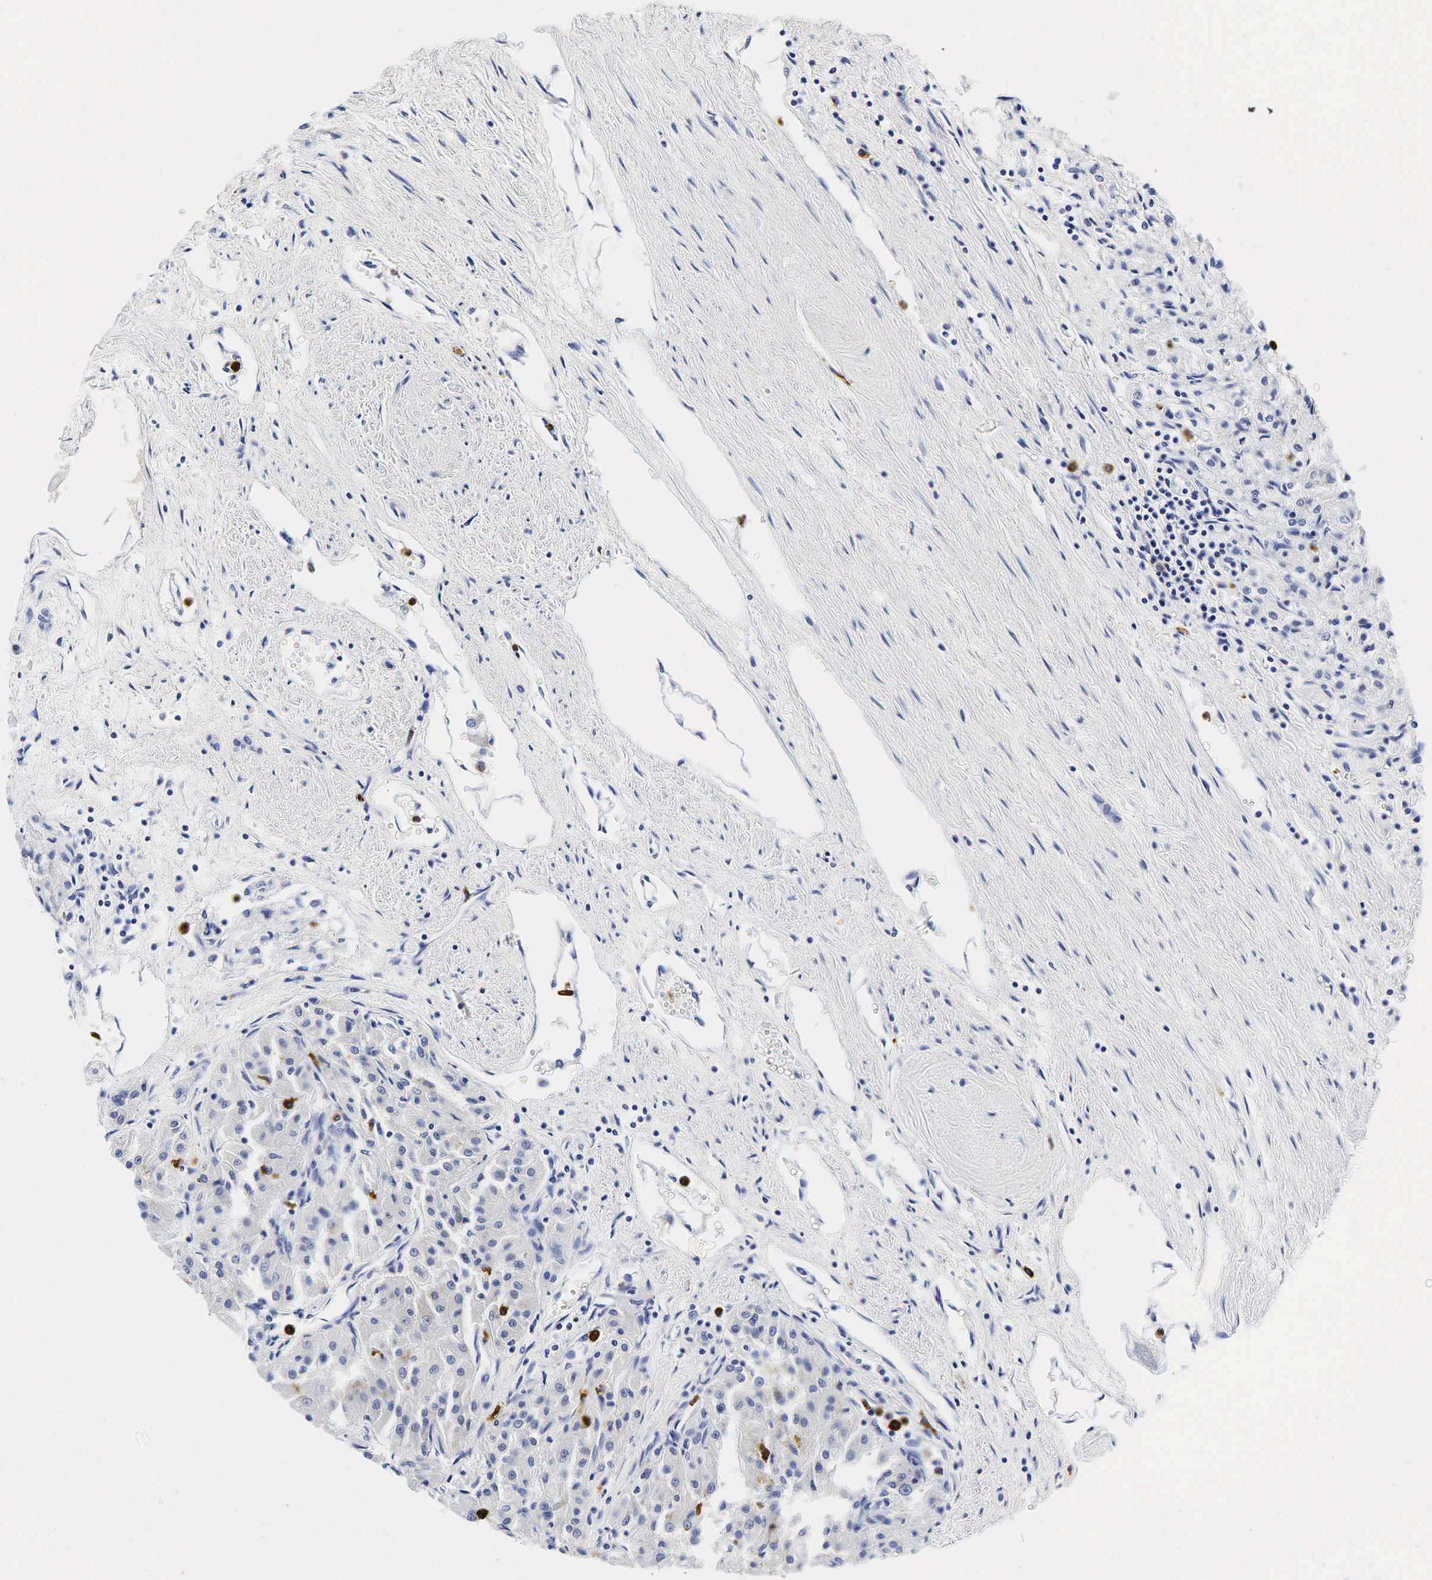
{"staining": {"intensity": "negative", "quantity": "none", "location": "none"}, "tissue": "renal cancer", "cell_type": "Tumor cells", "image_type": "cancer", "snomed": [{"axis": "morphology", "description": "Adenocarcinoma, NOS"}, {"axis": "topography", "description": "Kidney"}], "caption": "IHC photomicrograph of neoplastic tissue: adenocarcinoma (renal) stained with DAB displays no significant protein positivity in tumor cells.", "gene": "LYZ", "patient": {"sex": "male", "age": 78}}